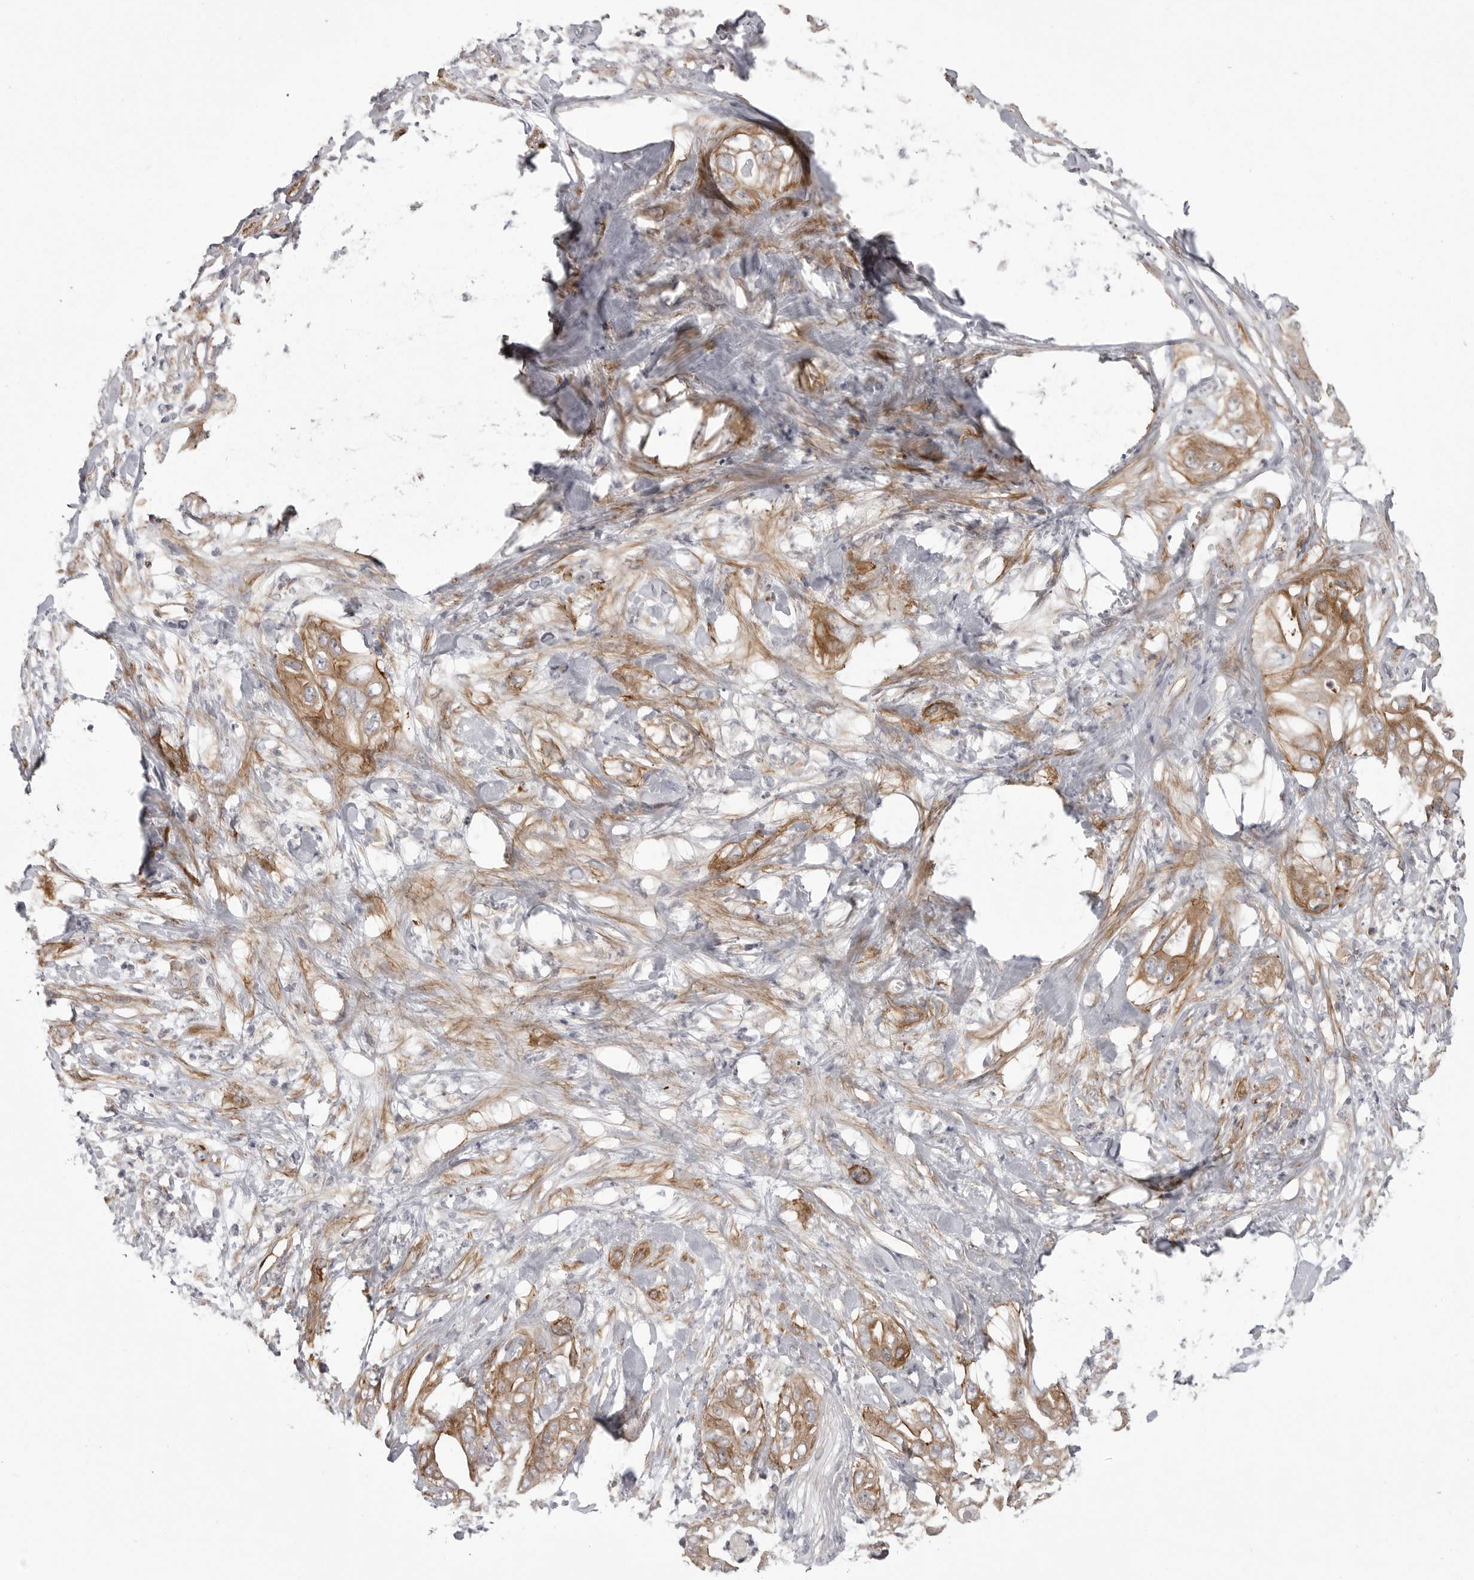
{"staining": {"intensity": "moderate", "quantity": ">75%", "location": "cytoplasmic/membranous"}, "tissue": "pancreatic cancer", "cell_type": "Tumor cells", "image_type": "cancer", "snomed": [{"axis": "morphology", "description": "Adenocarcinoma, NOS"}, {"axis": "topography", "description": "Pancreas"}], "caption": "The histopathology image exhibits immunohistochemical staining of pancreatic adenocarcinoma. There is moderate cytoplasmic/membranous positivity is appreciated in about >75% of tumor cells.", "gene": "SCP2", "patient": {"sex": "female", "age": 78}}